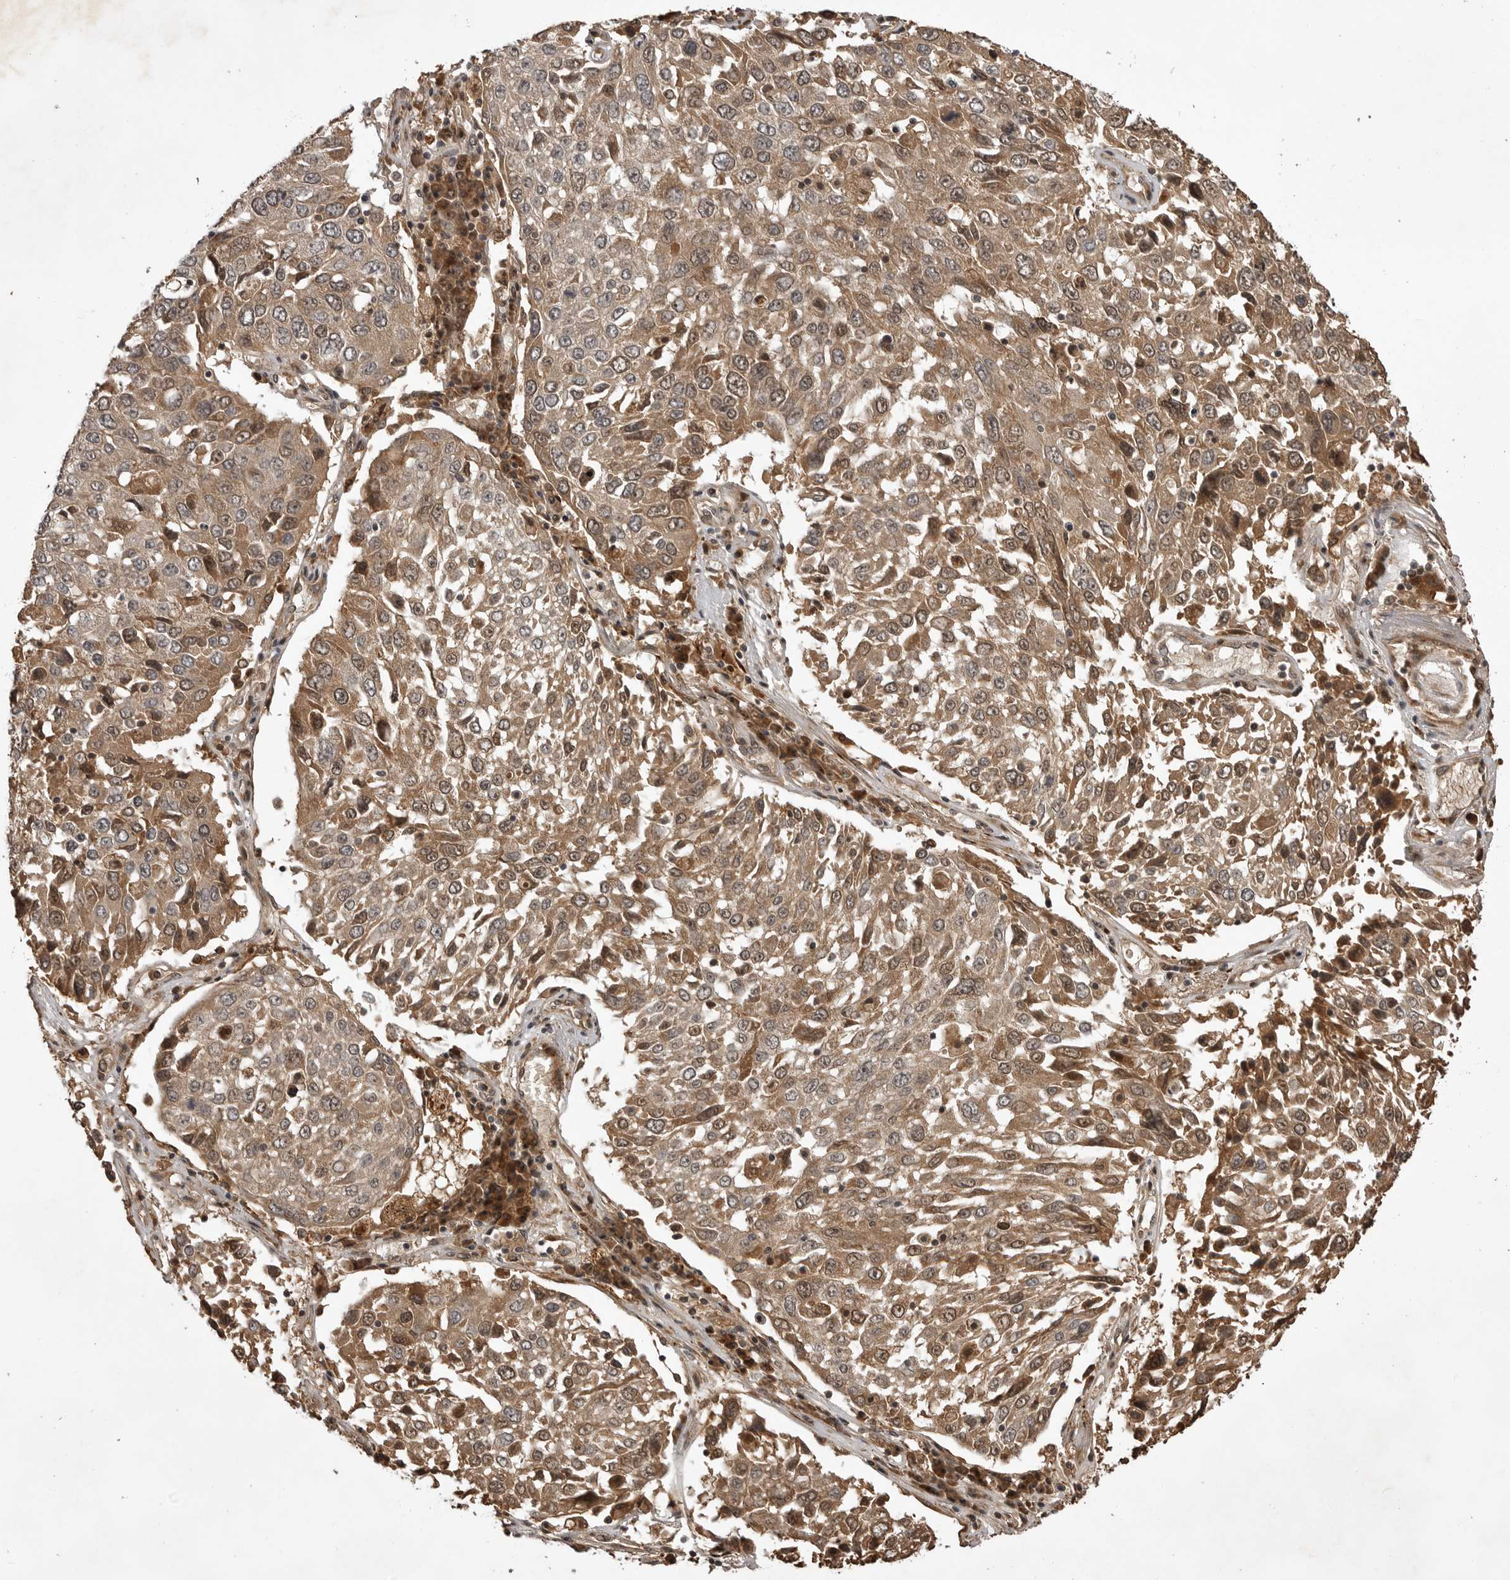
{"staining": {"intensity": "moderate", "quantity": ">75%", "location": "cytoplasmic/membranous,nuclear"}, "tissue": "lung cancer", "cell_type": "Tumor cells", "image_type": "cancer", "snomed": [{"axis": "morphology", "description": "Squamous cell carcinoma, NOS"}, {"axis": "topography", "description": "Lung"}], "caption": "IHC of lung cancer (squamous cell carcinoma) reveals medium levels of moderate cytoplasmic/membranous and nuclear expression in approximately >75% of tumor cells.", "gene": "AKAP7", "patient": {"sex": "male", "age": 65}}